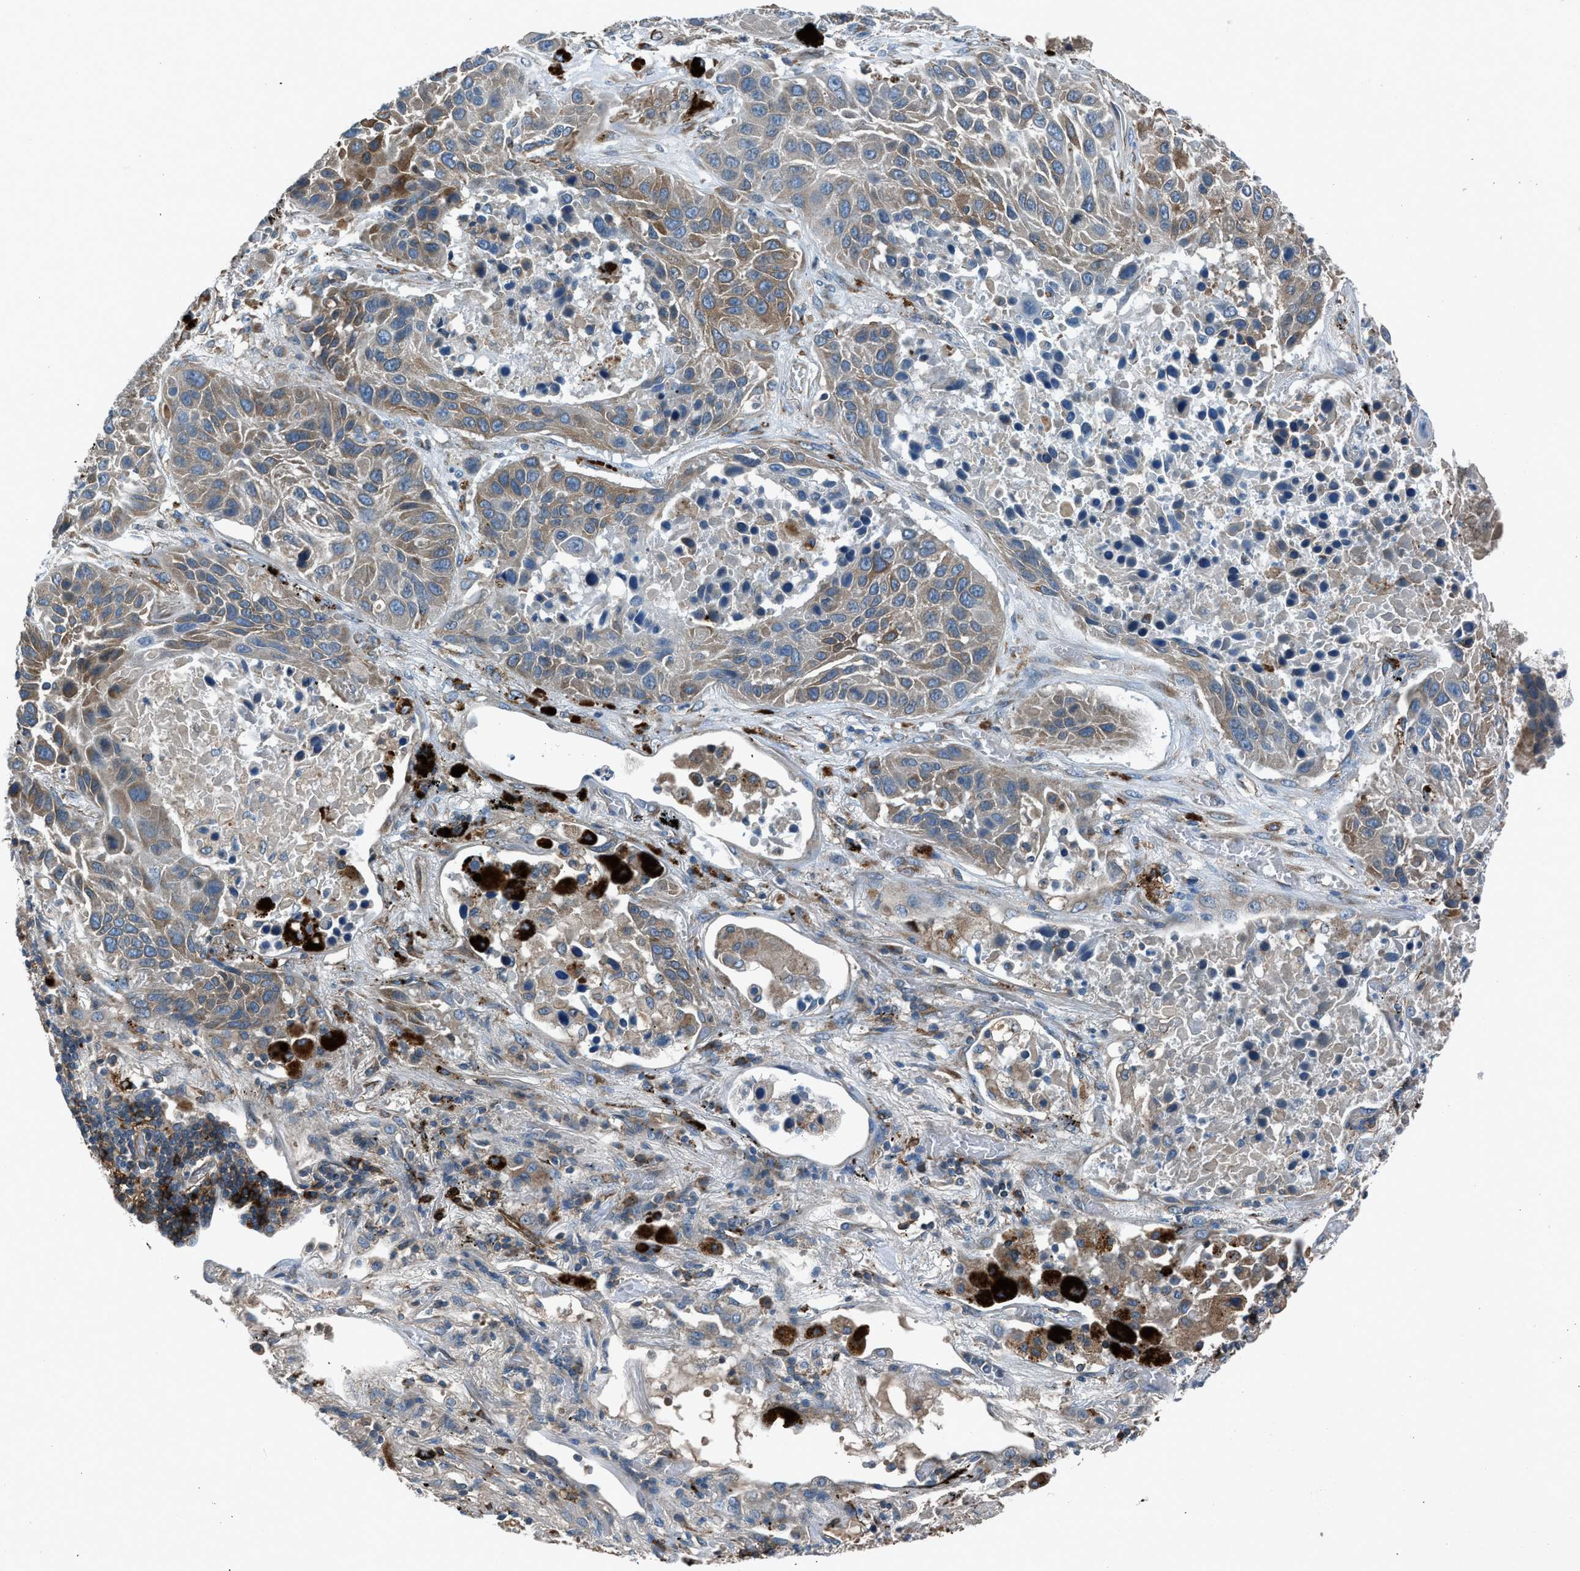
{"staining": {"intensity": "moderate", "quantity": "25%-75%", "location": "cytoplasmic/membranous"}, "tissue": "lung cancer", "cell_type": "Tumor cells", "image_type": "cancer", "snomed": [{"axis": "morphology", "description": "Squamous cell carcinoma, NOS"}, {"axis": "topography", "description": "Lung"}], "caption": "Protein positivity by IHC reveals moderate cytoplasmic/membranous staining in approximately 25%-75% of tumor cells in lung cancer (squamous cell carcinoma). The staining is performed using DAB (3,3'-diaminobenzidine) brown chromogen to label protein expression. The nuclei are counter-stained blue using hematoxylin.", "gene": "LMBR1", "patient": {"sex": "male", "age": 57}}